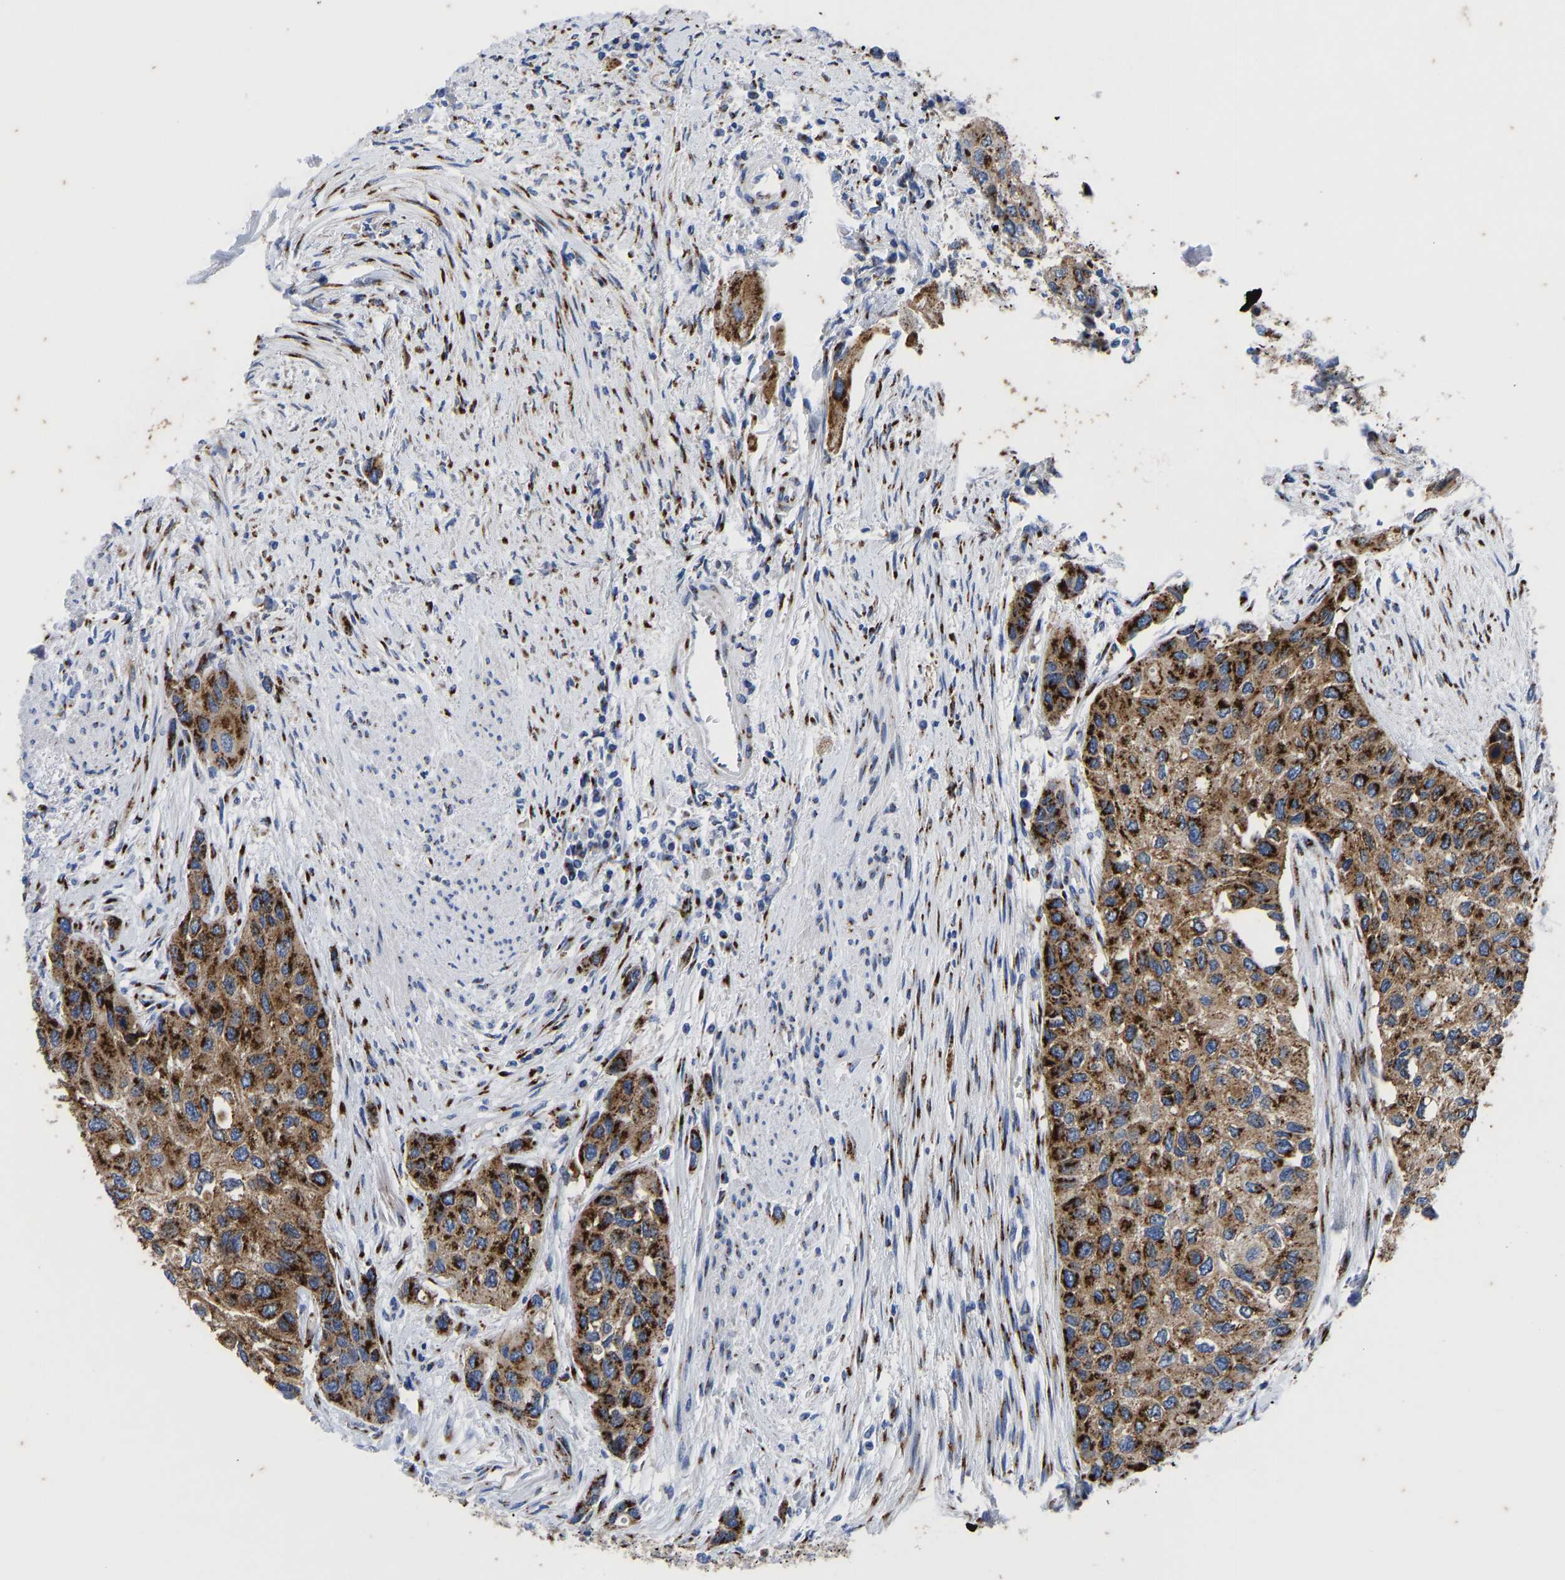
{"staining": {"intensity": "strong", "quantity": ">75%", "location": "cytoplasmic/membranous"}, "tissue": "urothelial cancer", "cell_type": "Tumor cells", "image_type": "cancer", "snomed": [{"axis": "morphology", "description": "Urothelial carcinoma, High grade"}, {"axis": "topography", "description": "Urinary bladder"}], "caption": "Urothelial carcinoma (high-grade) was stained to show a protein in brown. There is high levels of strong cytoplasmic/membranous positivity in about >75% of tumor cells.", "gene": "TMEM87A", "patient": {"sex": "female", "age": 56}}